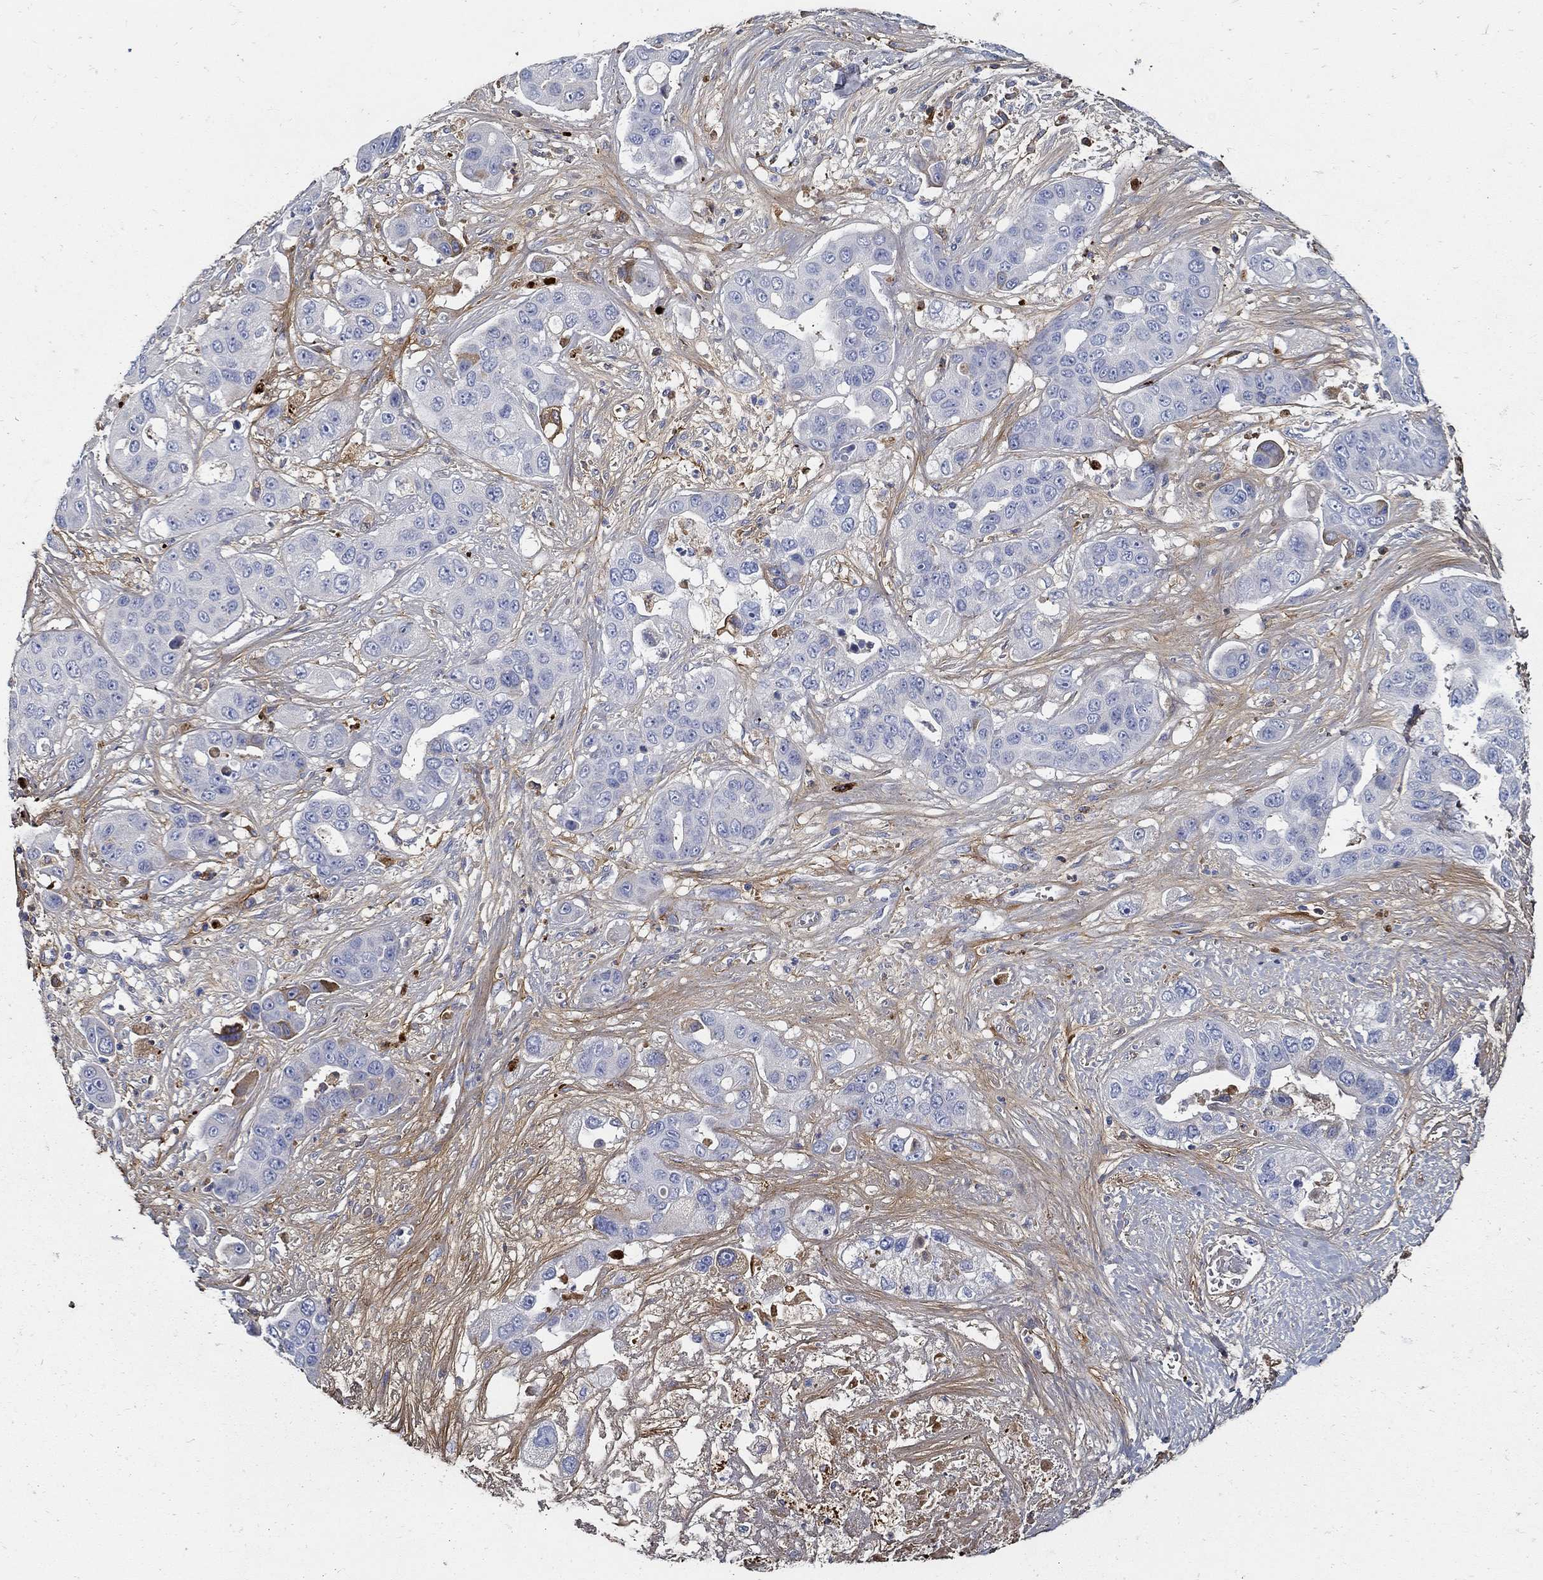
{"staining": {"intensity": "strong", "quantity": "25%-75%", "location": "cytoplasmic/membranous"}, "tissue": "liver cancer", "cell_type": "Tumor cells", "image_type": "cancer", "snomed": [{"axis": "morphology", "description": "Cholangiocarcinoma"}, {"axis": "topography", "description": "Liver"}], "caption": "Protein expression analysis of cholangiocarcinoma (liver) exhibits strong cytoplasmic/membranous positivity in approximately 25%-75% of tumor cells.", "gene": "TGFBI", "patient": {"sex": "female", "age": 52}}